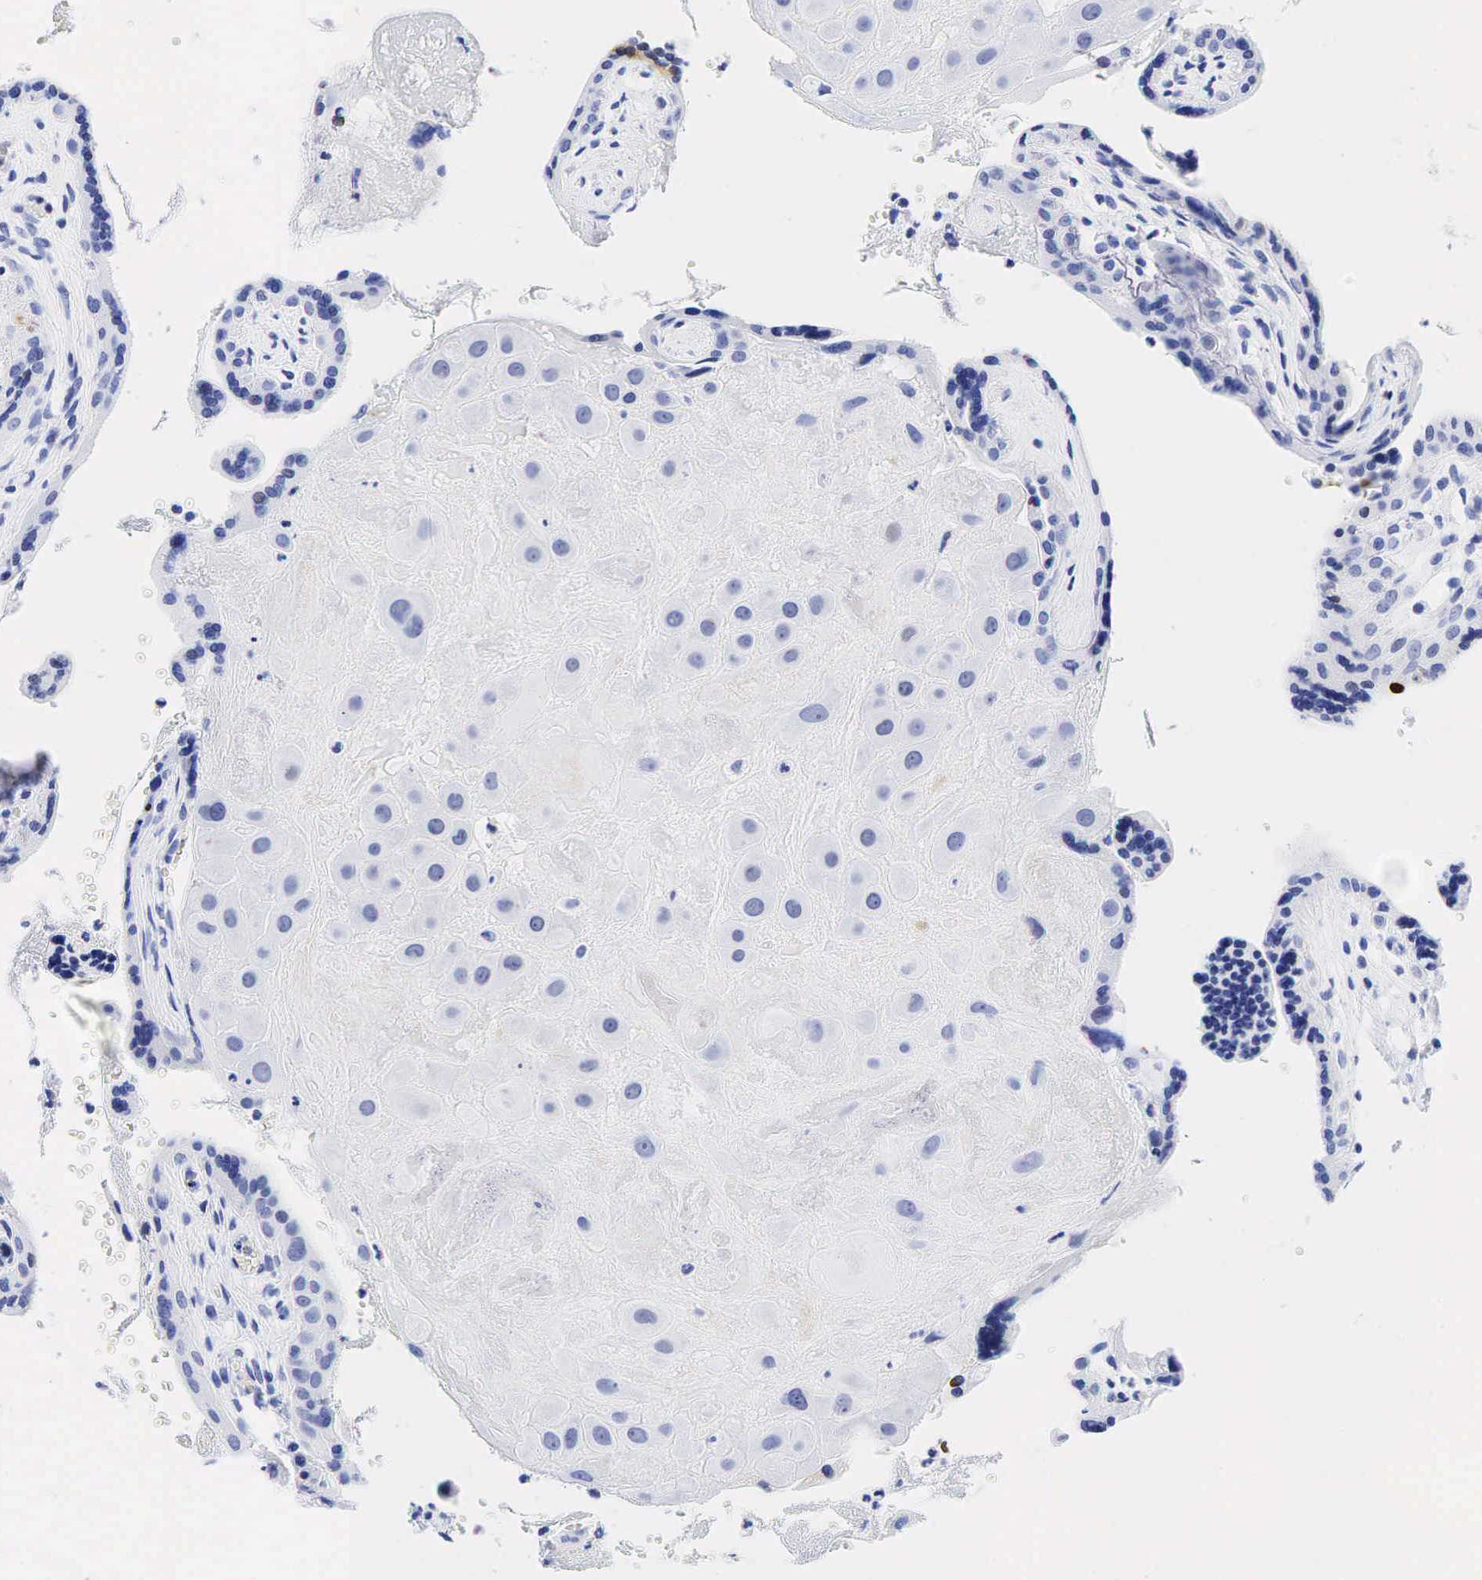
{"staining": {"intensity": "negative", "quantity": "none", "location": "none"}, "tissue": "placenta", "cell_type": "Decidual cells", "image_type": "normal", "snomed": [{"axis": "morphology", "description": "Normal tissue, NOS"}, {"axis": "topography", "description": "Placenta"}], "caption": "Protein analysis of benign placenta demonstrates no significant expression in decidual cells.", "gene": "CD79A", "patient": {"sex": "female", "age": 24}}